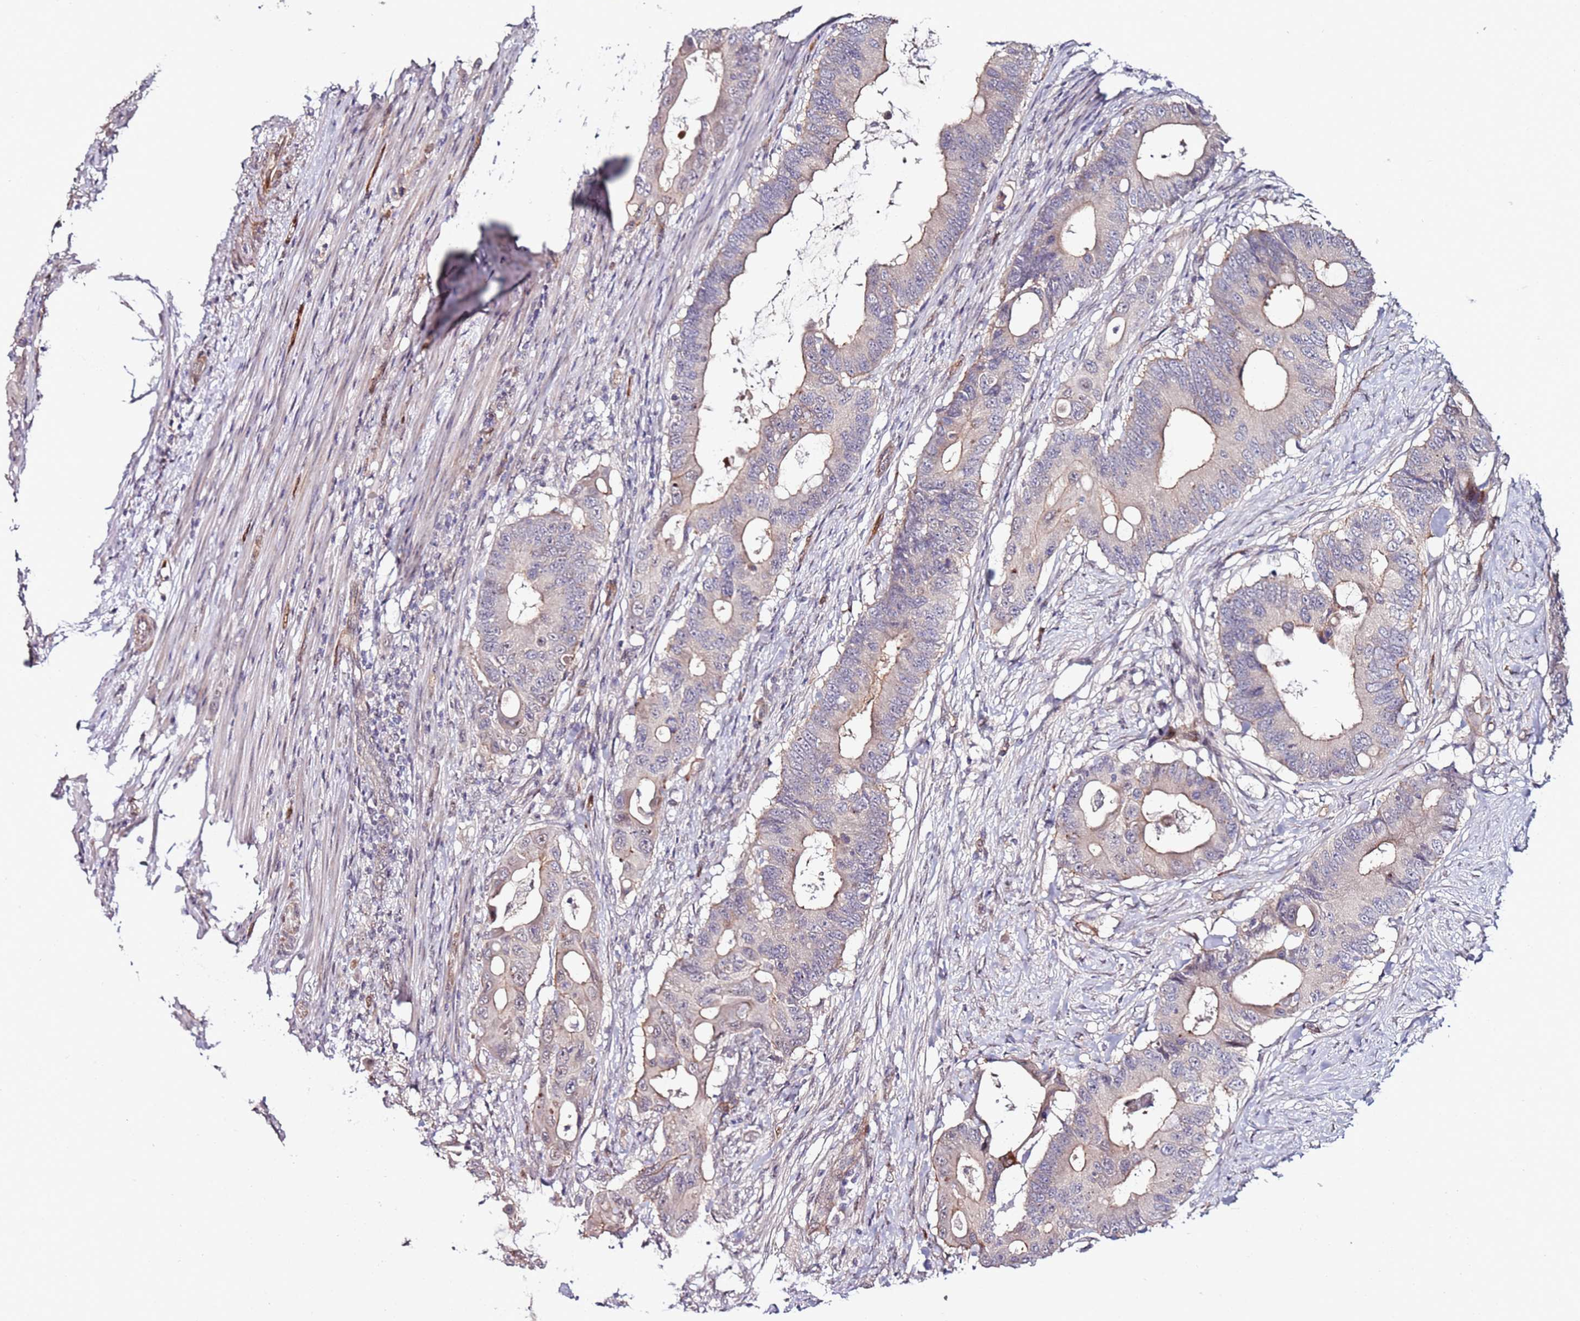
{"staining": {"intensity": "weak", "quantity": "<25%", "location": "cytoplasmic/membranous"}, "tissue": "colorectal cancer", "cell_type": "Tumor cells", "image_type": "cancer", "snomed": [{"axis": "morphology", "description": "Adenocarcinoma, NOS"}, {"axis": "topography", "description": "Colon"}], "caption": "Colorectal cancer (adenocarcinoma) was stained to show a protein in brown. There is no significant staining in tumor cells.", "gene": "DUSP28", "patient": {"sex": "male", "age": 71}}